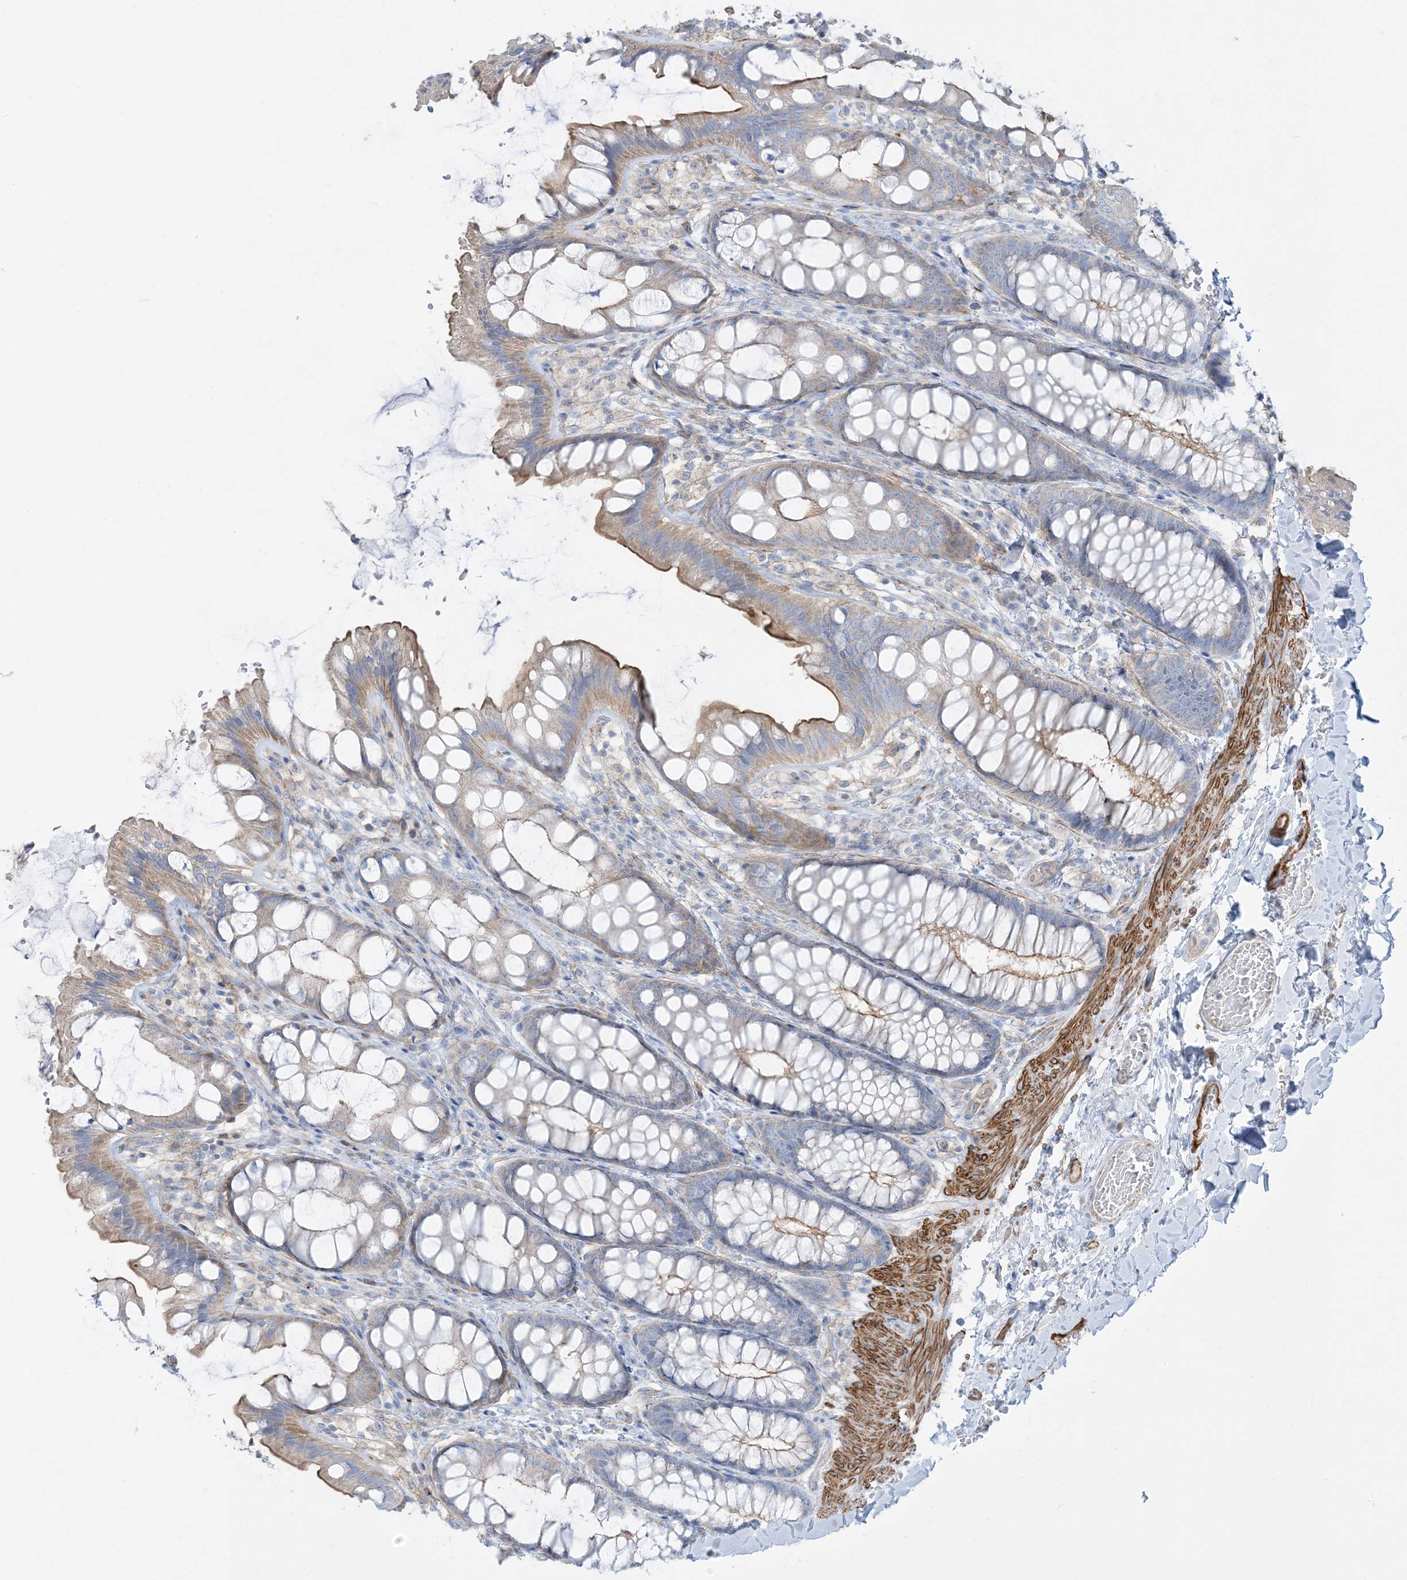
{"staining": {"intensity": "strong", "quantity": "25%-75%", "location": "cytoplasmic/membranous"}, "tissue": "colon", "cell_type": "Endothelial cells", "image_type": "normal", "snomed": [{"axis": "morphology", "description": "Normal tissue, NOS"}, {"axis": "topography", "description": "Colon"}], "caption": "Approximately 25%-75% of endothelial cells in normal colon exhibit strong cytoplasmic/membranous protein expression as visualized by brown immunohistochemical staining.", "gene": "GTF3C2", "patient": {"sex": "male", "age": 47}}